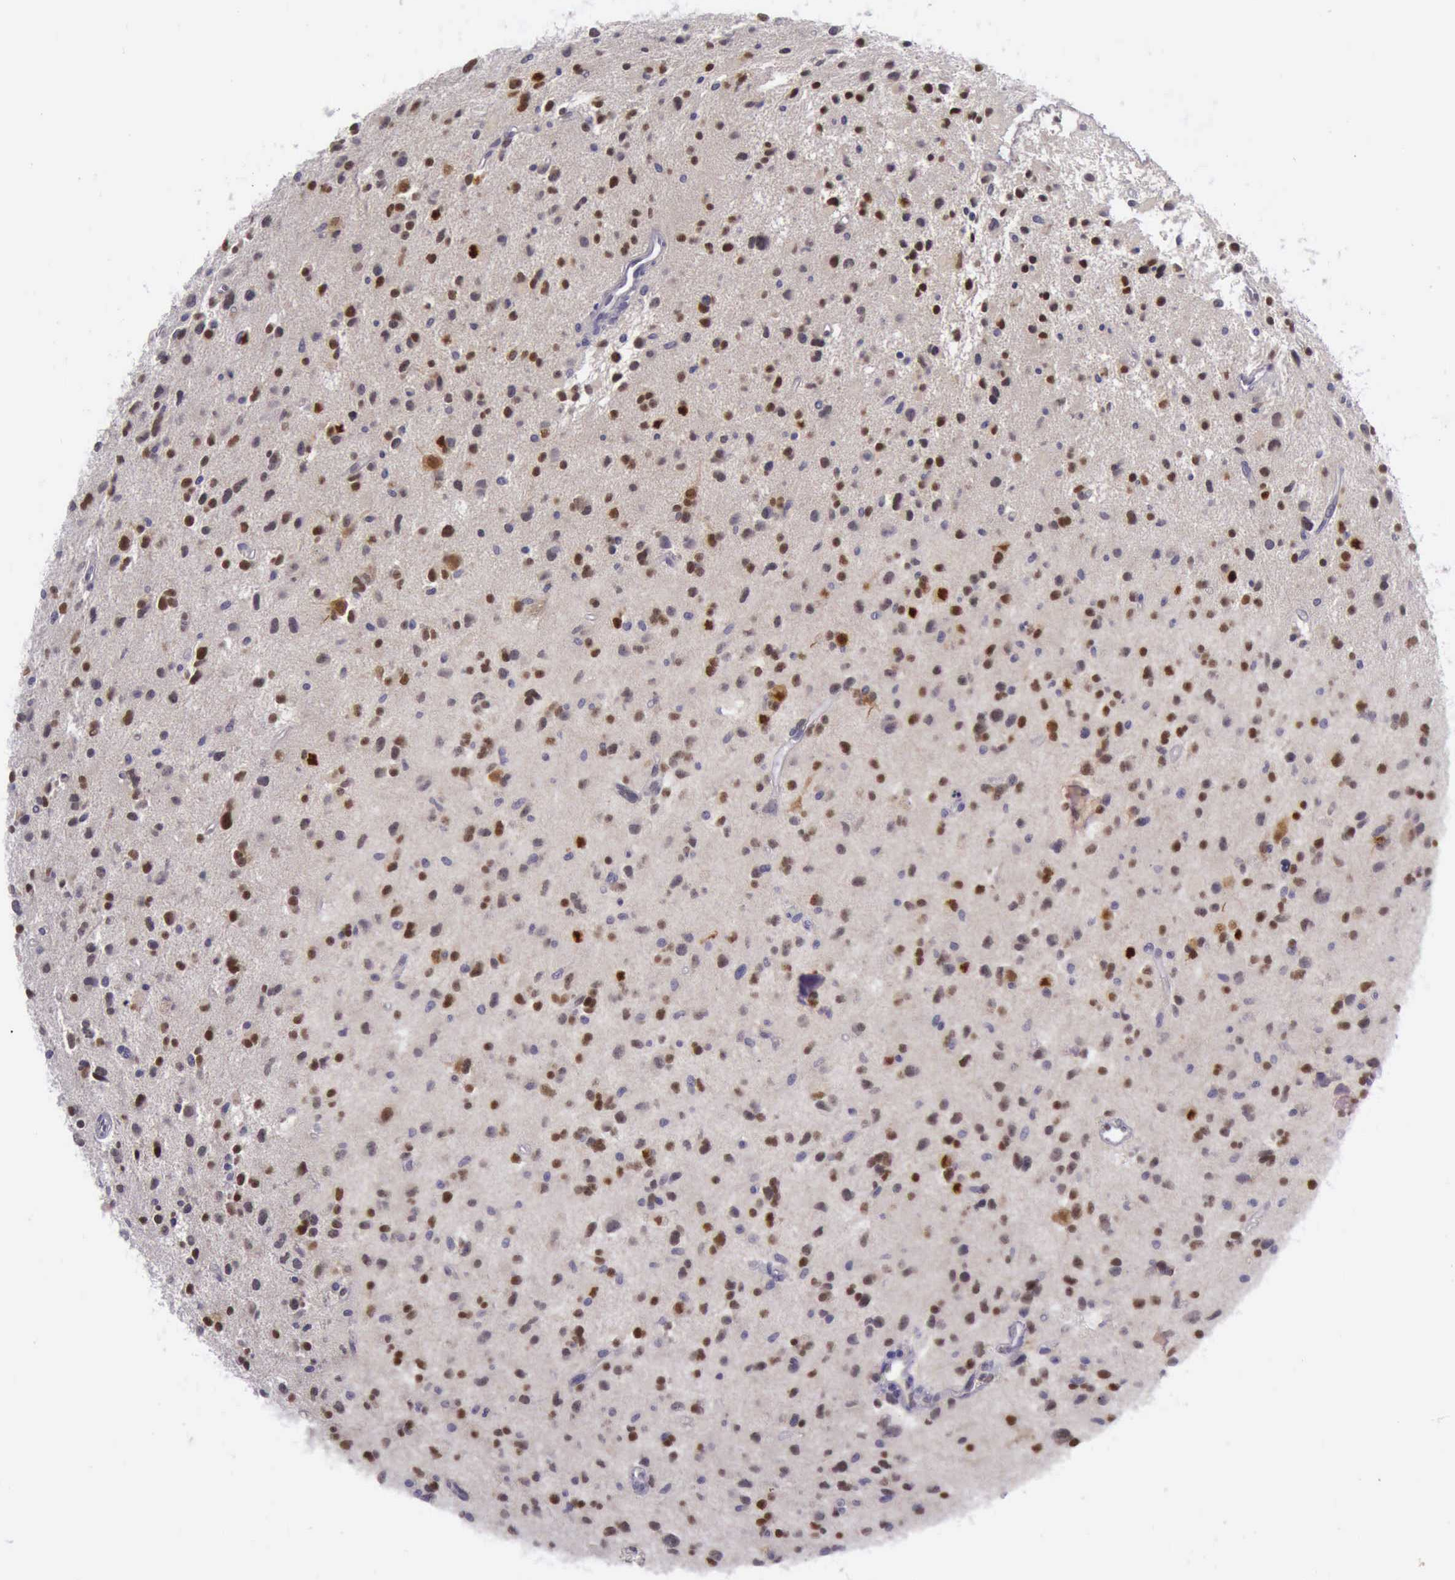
{"staining": {"intensity": "moderate", "quantity": "25%-75%", "location": "cytoplasmic/membranous,nuclear"}, "tissue": "glioma", "cell_type": "Tumor cells", "image_type": "cancer", "snomed": [{"axis": "morphology", "description": "Glioma, malignant, Low grade"}, {"axis": "topography", "description": "Brain"}], "caption": "Protein expression analysis of human low-grade glioma (malignant) reveals moderate cytoplasmic/membranous and nuclear positivity in about 25%-75% of tumor cells.", "gene": "ARNT2", "patient": {"sex": "female", "age": 46}}